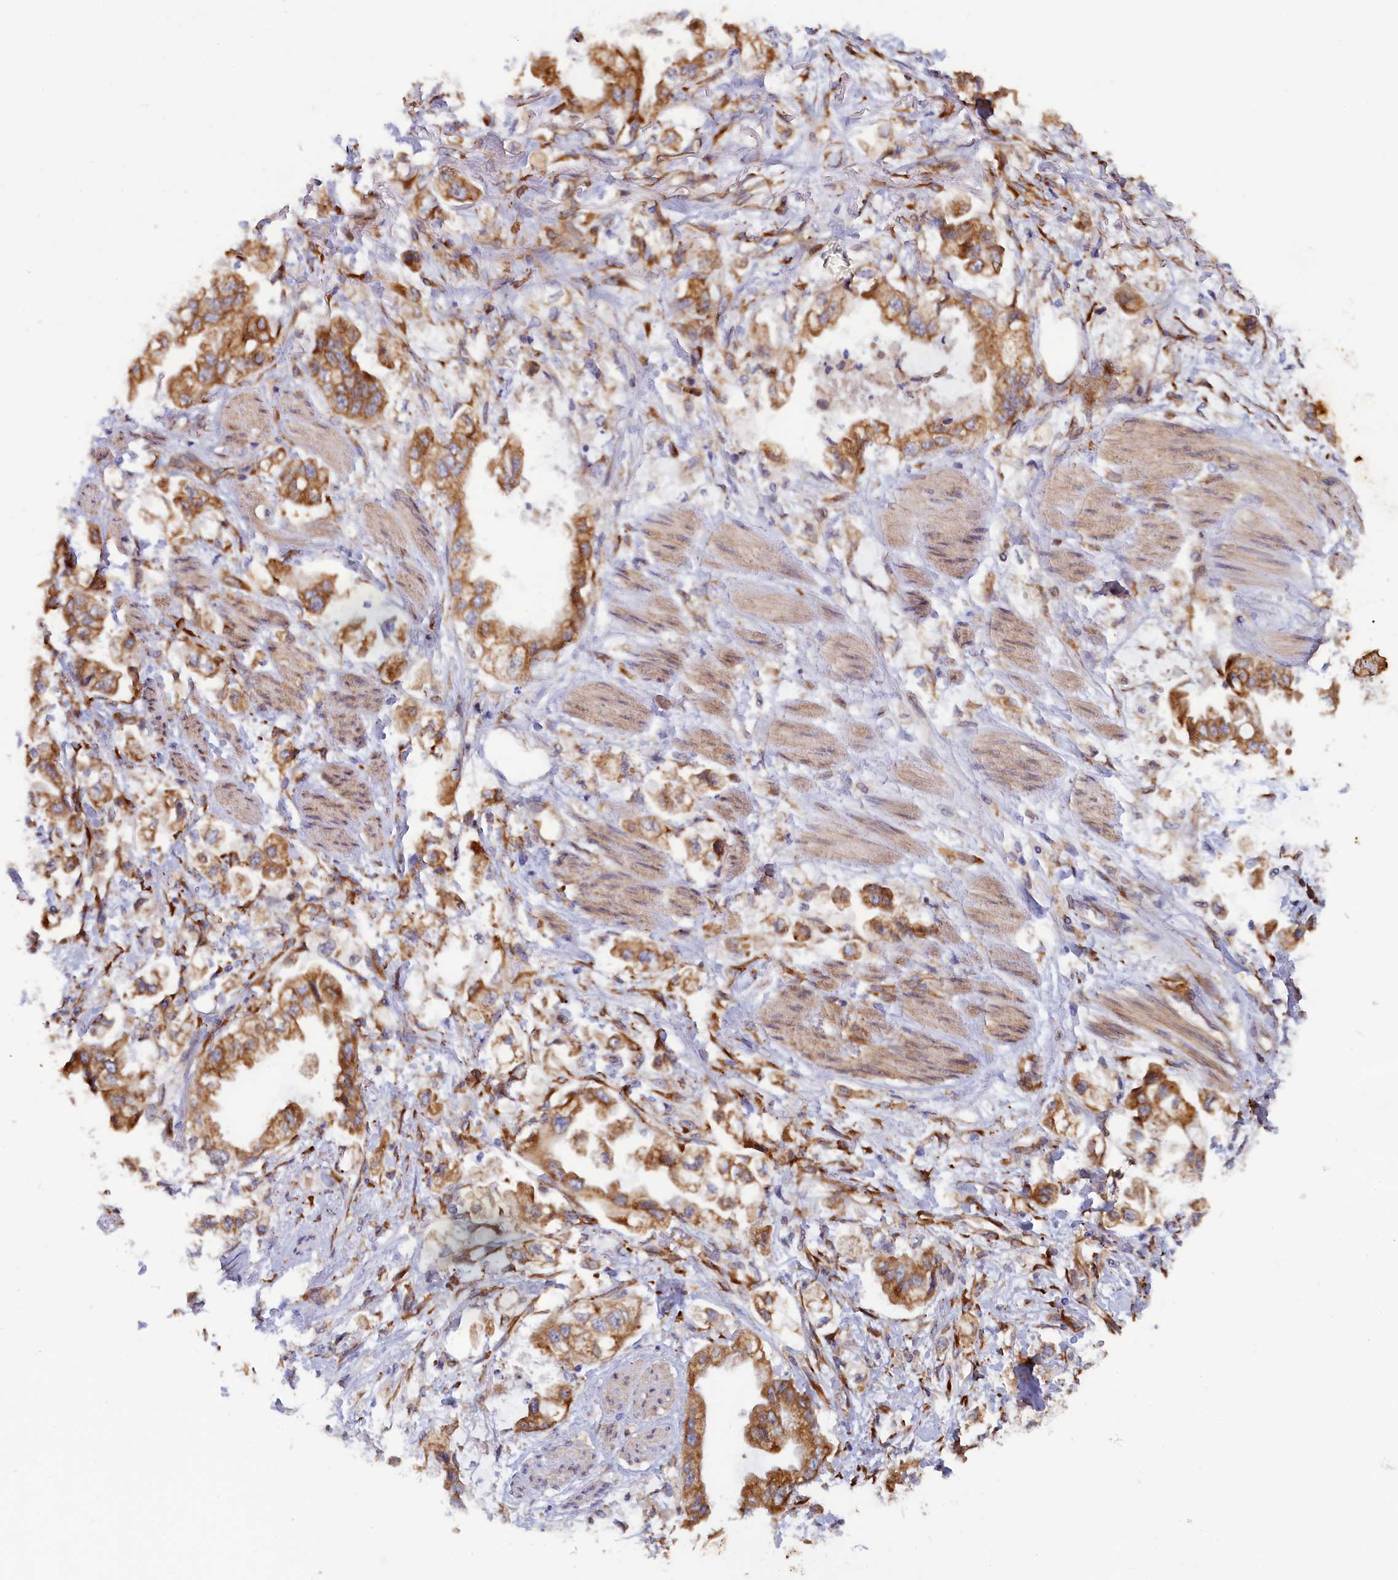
{"staining": {"intensity": "moderate", "quantity": ">75%", "location": "cytoplasmic/membranous"}, "tissue": "stomach cancer", "cell_type": "Tumor cells", "image_type": "cancer", "snomed": [{"axis": "morphology", "description": "Adenocarcinoma, NOS"}, {"axis": "topography", "description": "Stomach"}], "caption": "A histopathology image of stomach adenocarcinoma stained for a protein demonstrates moderate cytoplasmic/membranous brown staining in tumor cells.", "gene": "CCDC68", "patient": {"sex": "male", "age": 62}}